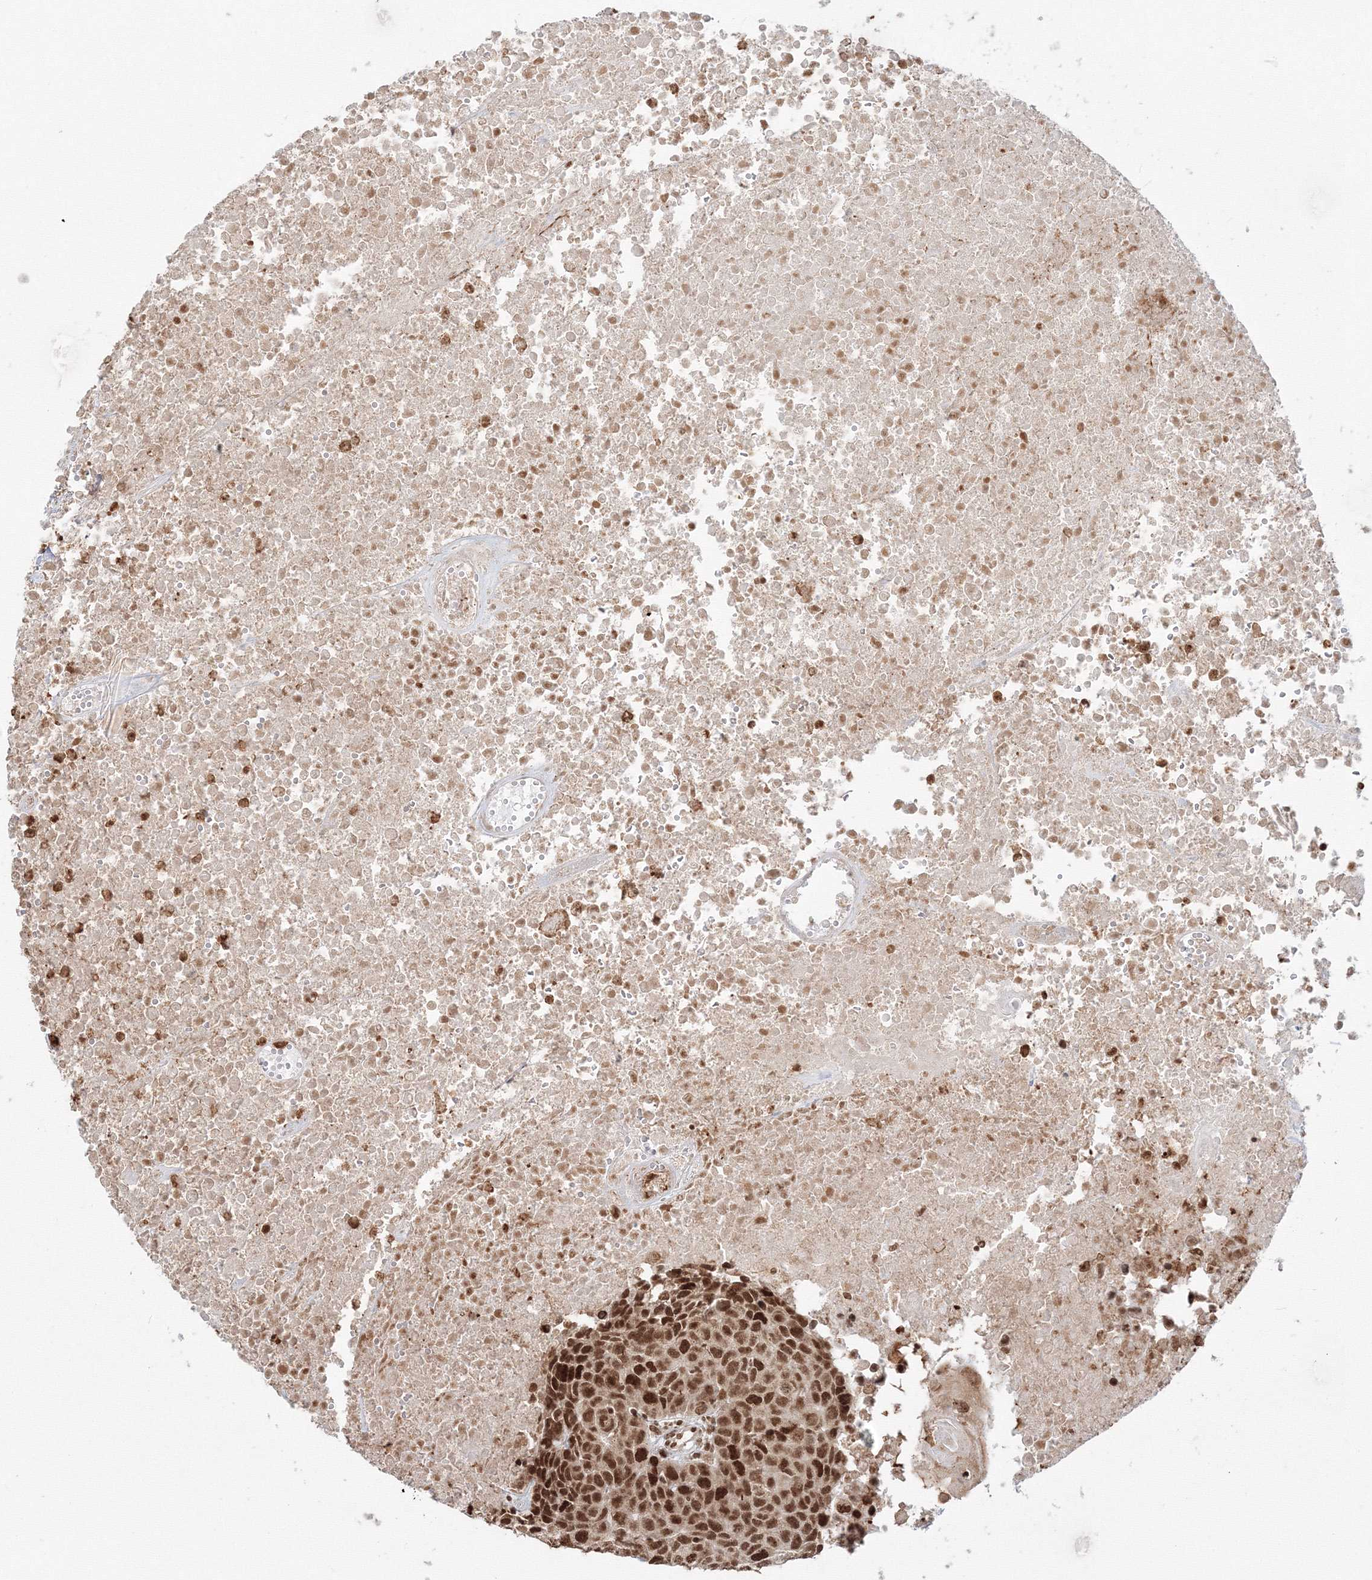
{"staining": {"intensity": "strong", "quantity": ">75%", "location": "nuclear"}, "tissue": "head and neck cancer", "cell_type": "Tumor cells", "image_type": "cancer", "snomed": [{"axis": "morphology", "description": "Squamous cell carcinoma, NOS"}, {"axis": "topography", "description": "Head-Neck"}], "caption": "An image of human head and neck squamous cell carcinoma stained for a protein reveals strong nuclear brown staining in tumor cells. Nuclei are stained in blue.", "gene": "KIF20A", "patient": {"sex": "male", "age": 66}}